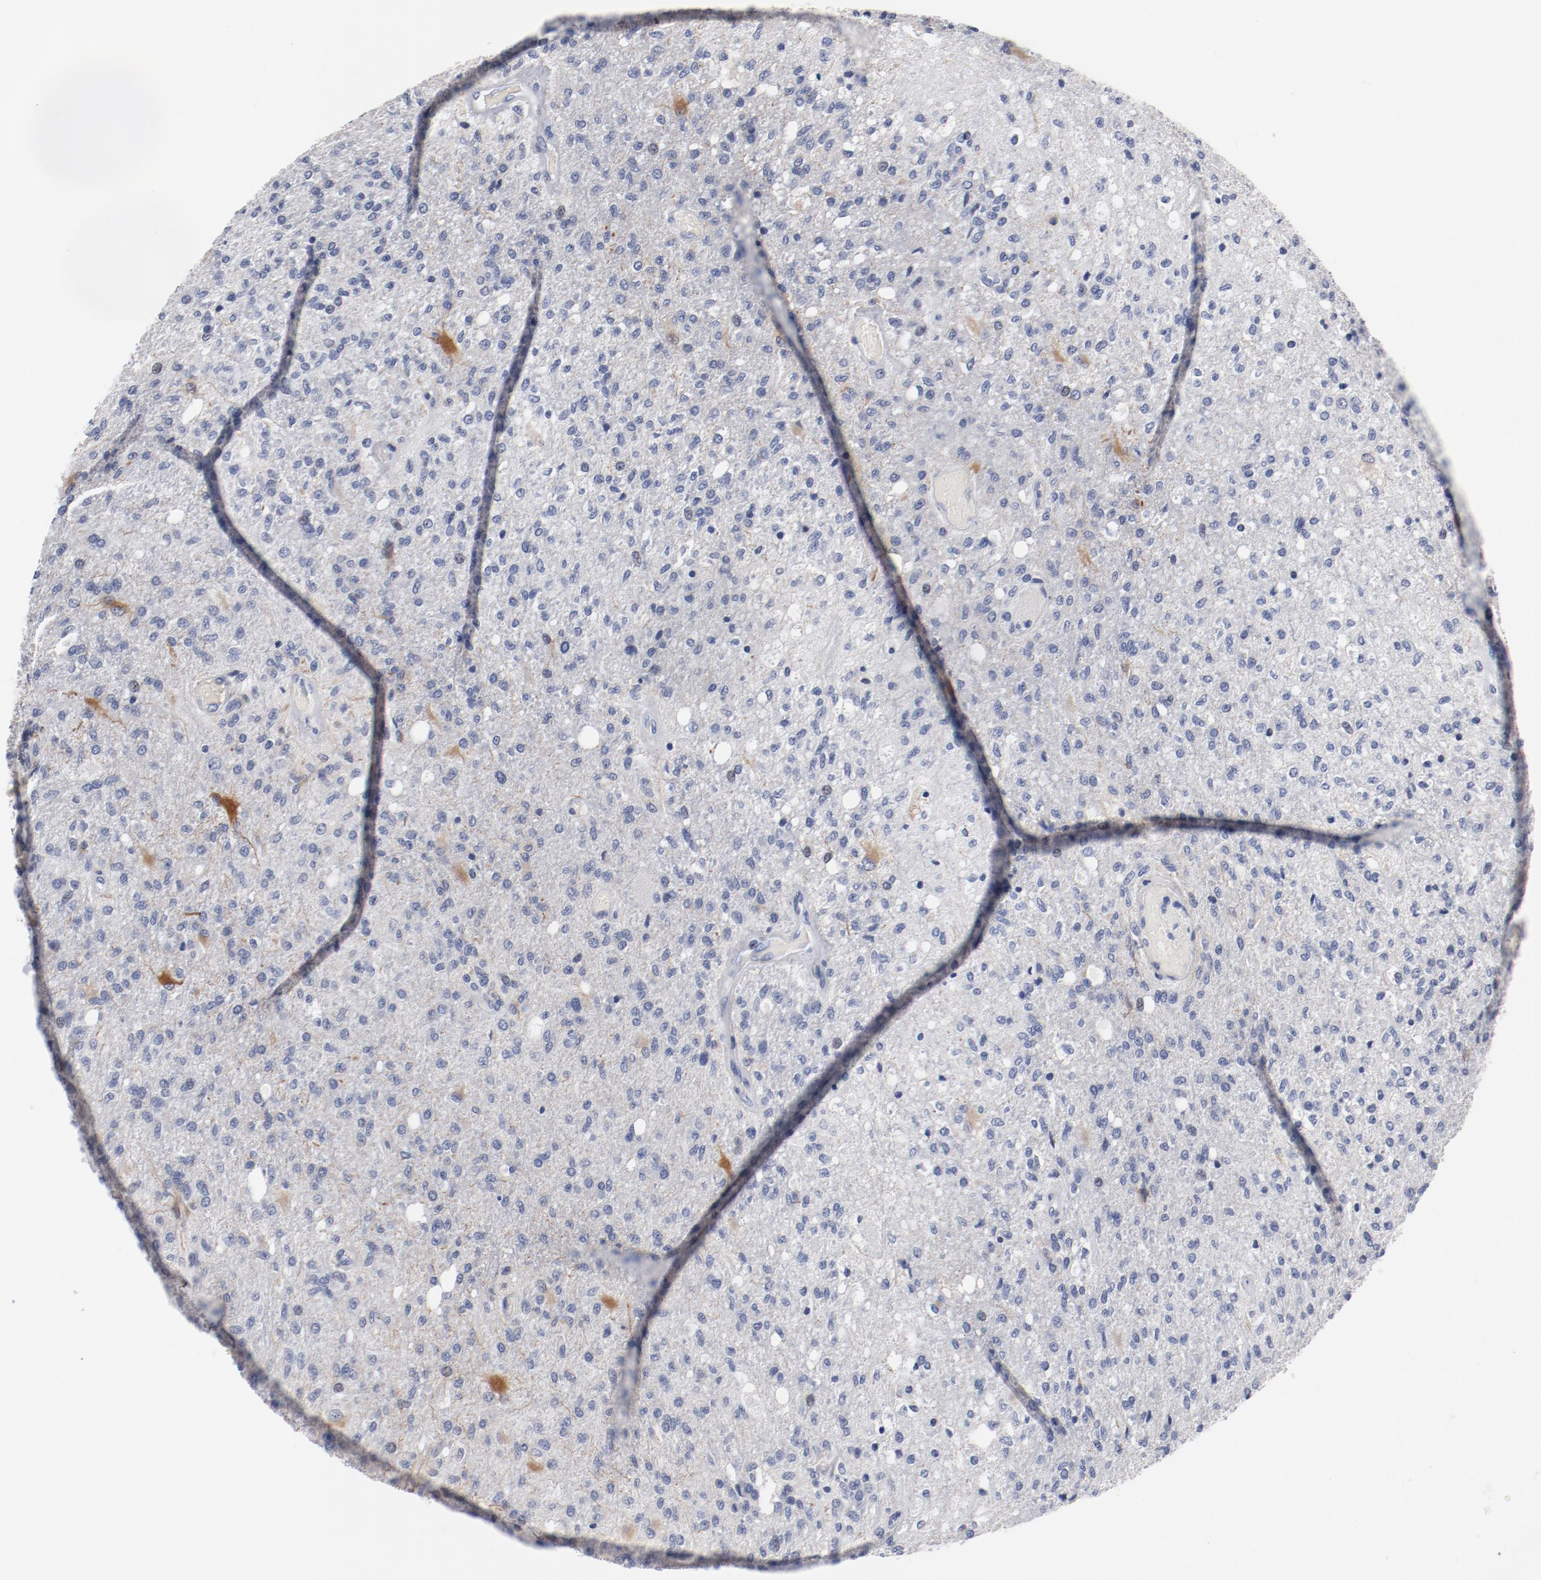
{"staining": {"intensity": "weak", "quantity": "<25%", "location": "cytoplasmic/membranous"}, "tissue": "glioma", "cell_type": "Tumor cells", "image_type": "cancer", "snomed": [{"axis": "morphology", "description": "Normal tissue, NOS"}, {"axis": "morphology", "description": "Glioma, malignant, High grade"}, {"axis": "topography", "description": "Cerebral cortex"}], "caption": "Micrograph shows no significant protein positivity in tumor cells of high-grade glioma (malignant).", "gene": "KCNK13", "patient": {"sex": "male", "age": 77}}